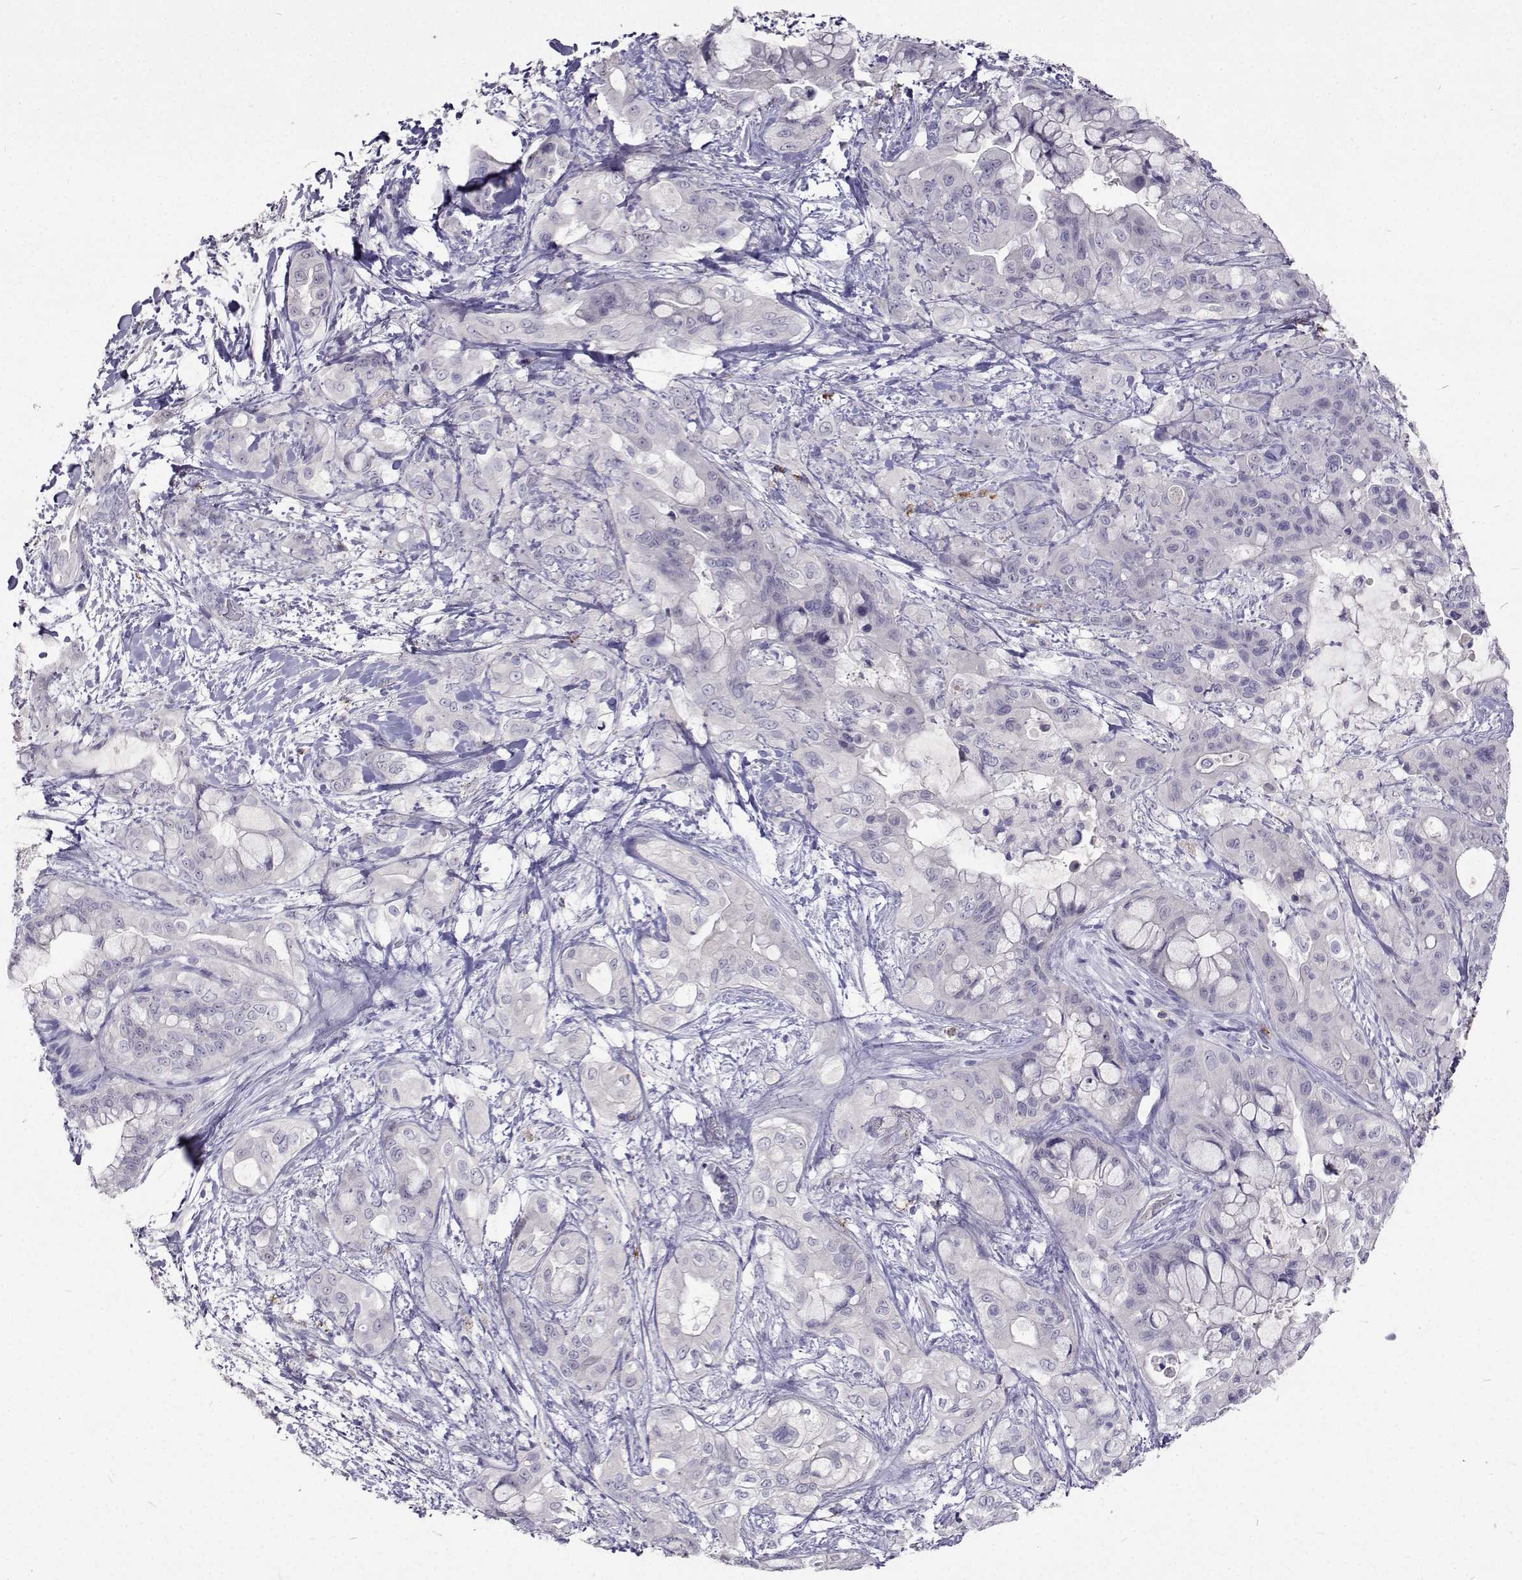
{"staining": {"intensity": "negative", "quantity": "none", "location": "none"}, "tissue": "pancreatic cancer", "cell_type": "Tumor cells", "image_type": "cancer", "snomed": [{"axis": "morphology", "description": "Adenocarcinoma, NOS"}, {"axis": "topography", "description": "Pancreas"}], "caption": "The immunohistochemistry (IHC) photomicrograph has no significant staining in tumor cells of pancreatic cancer (adenocarcinoma) tissue.", "gene": "CFAP44", "patient": {"sex": "male", "age": 71}}